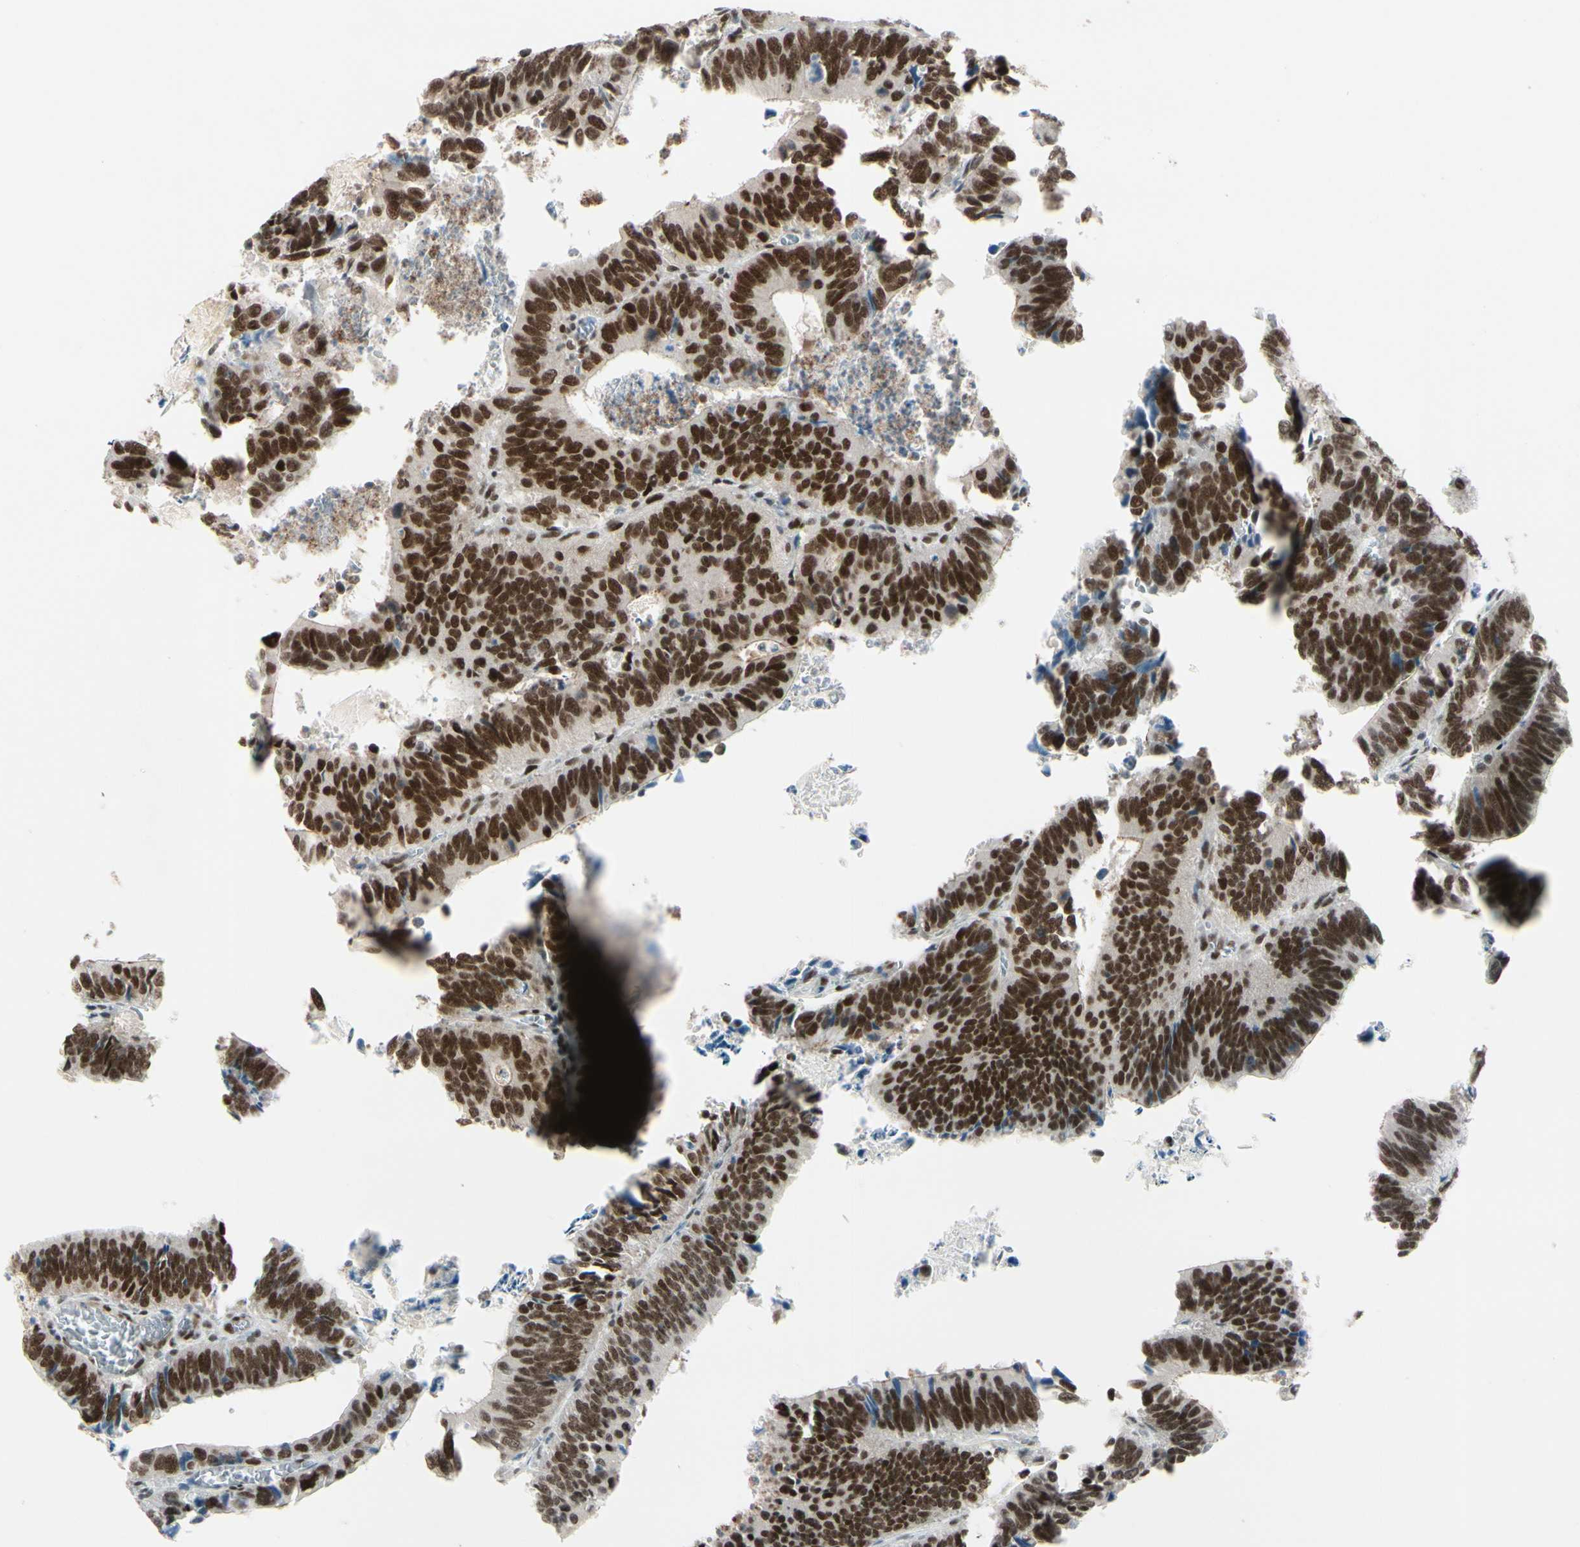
{"staining": {"intensity": "strong", "quantity": ">75%", "location": "nuclear"}, "tissue": "colorectal cancer", "cell_type": "Tumor cells", "image_type": "cancer", "snomed": [{"axis": "morphology", "description": "Adenocarcinoma, NOS"}, {"axis": "topography", "description": "Colon"}], "caption": "Protein staining of colorectal cancer (adenocarcinoma) tissue displays strong nuclear expression in about >75% of tumor cells.", "gene": "CHAMP1", "patient": {"sex": "male", "age": 72}}